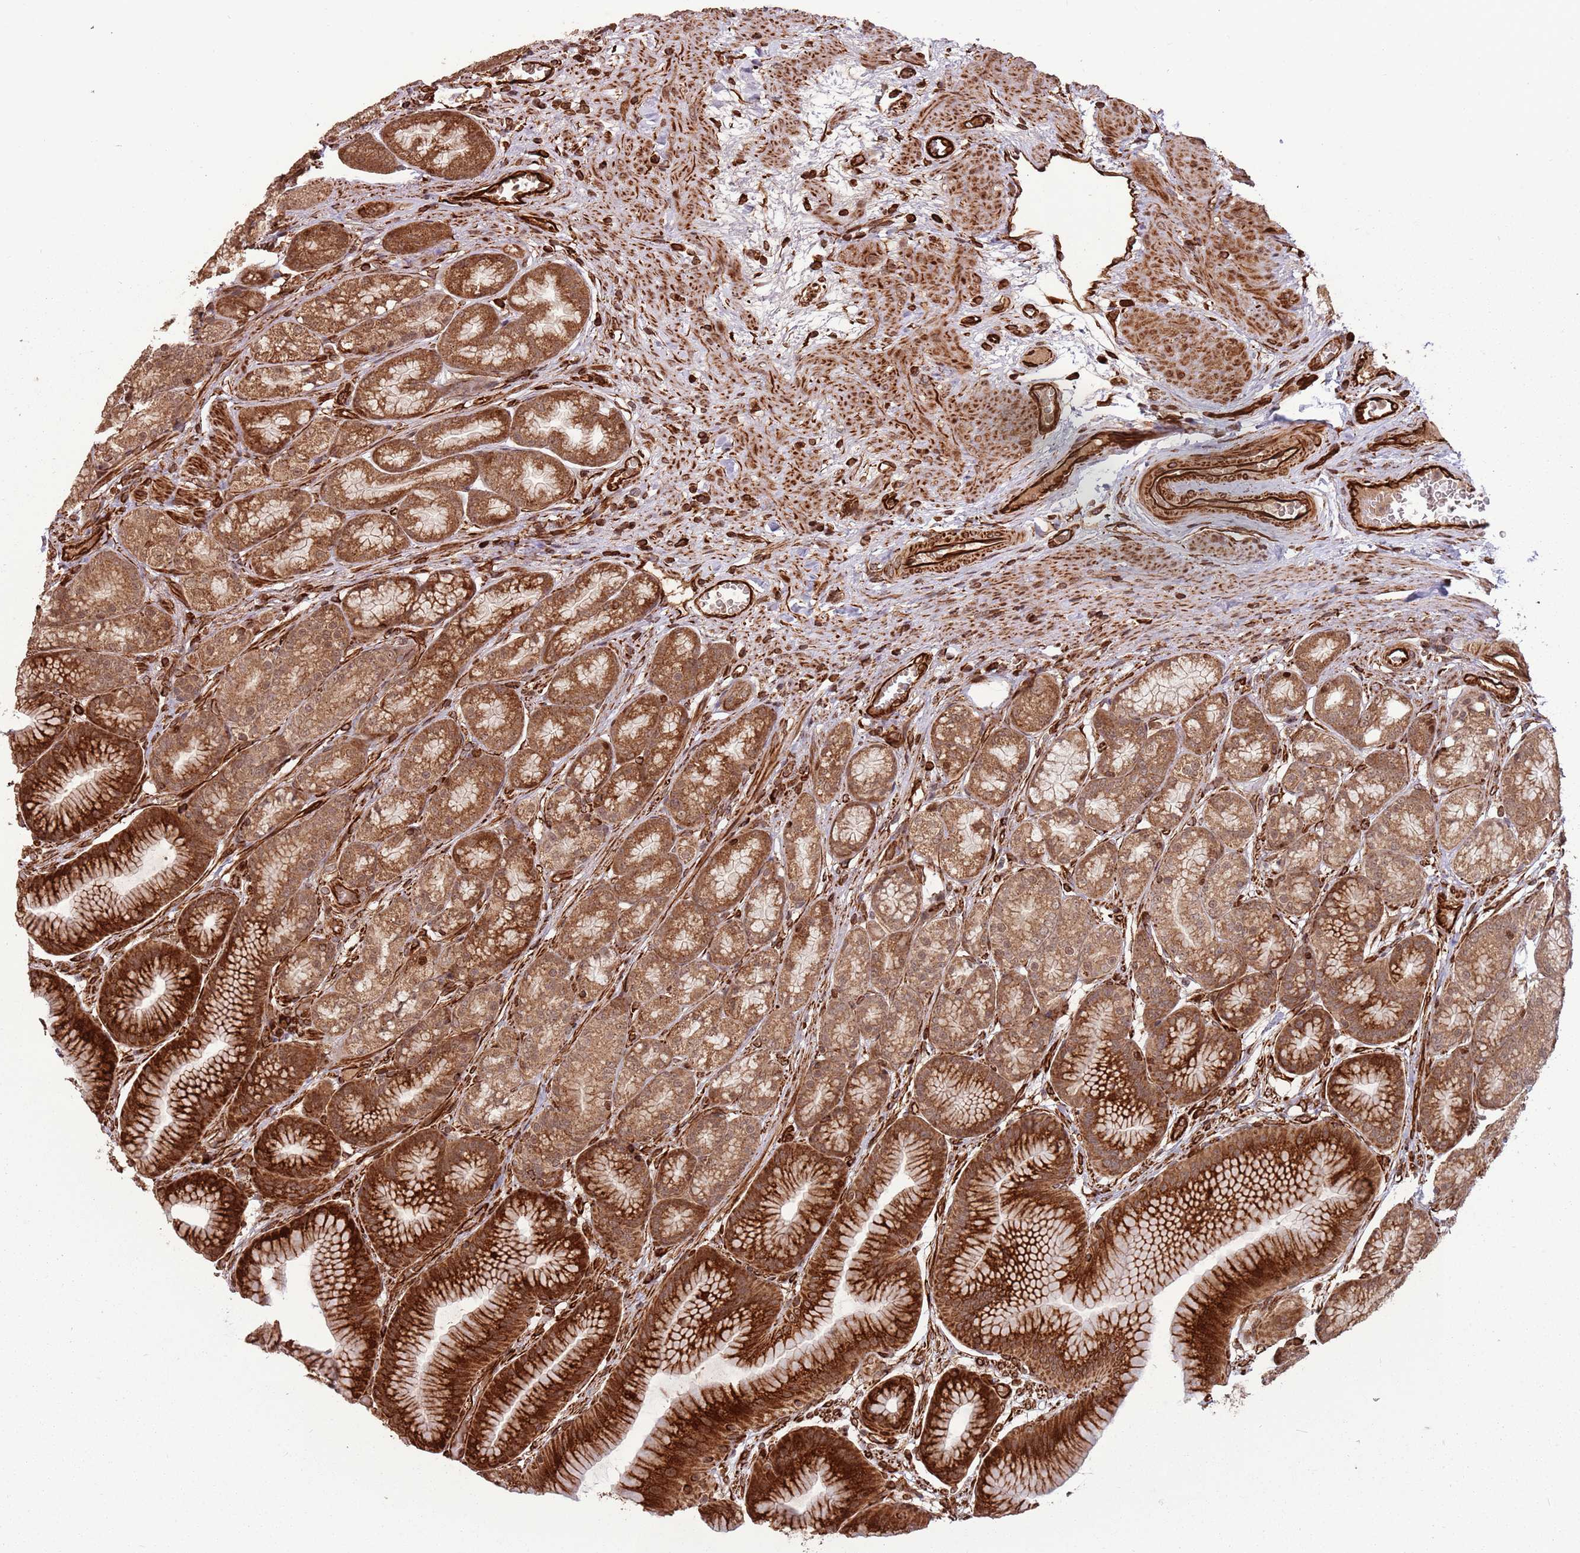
{"staining": {"intensity": "strong", "quantity": ">75%", "location": "cytoplasmic/membranous,nuclear"}, "tissue": "stomach", "cell_type": "Glandular cells", "image_type": "normal", "snomed": [{"axis": "morphology", "description": "Normal tissue, NOS"}, {"axis": "morphology", "description": "Adenocarcinoma, NOS"}, {"axis": "morphology", "description": "Adenocarcinoma, High grade"}, {"axis": "topography", "description": "Stomach, upper"}, {"axis": "topography", "description": "Stomach"}], "caption": "Protein analysis of benign stomach shows strong cytoplasmic/membranous,nuclear staining in about >75% of glandular cells.", "gene": "ADAMTS3", "patient": {"sex": "female", "age": 65}}